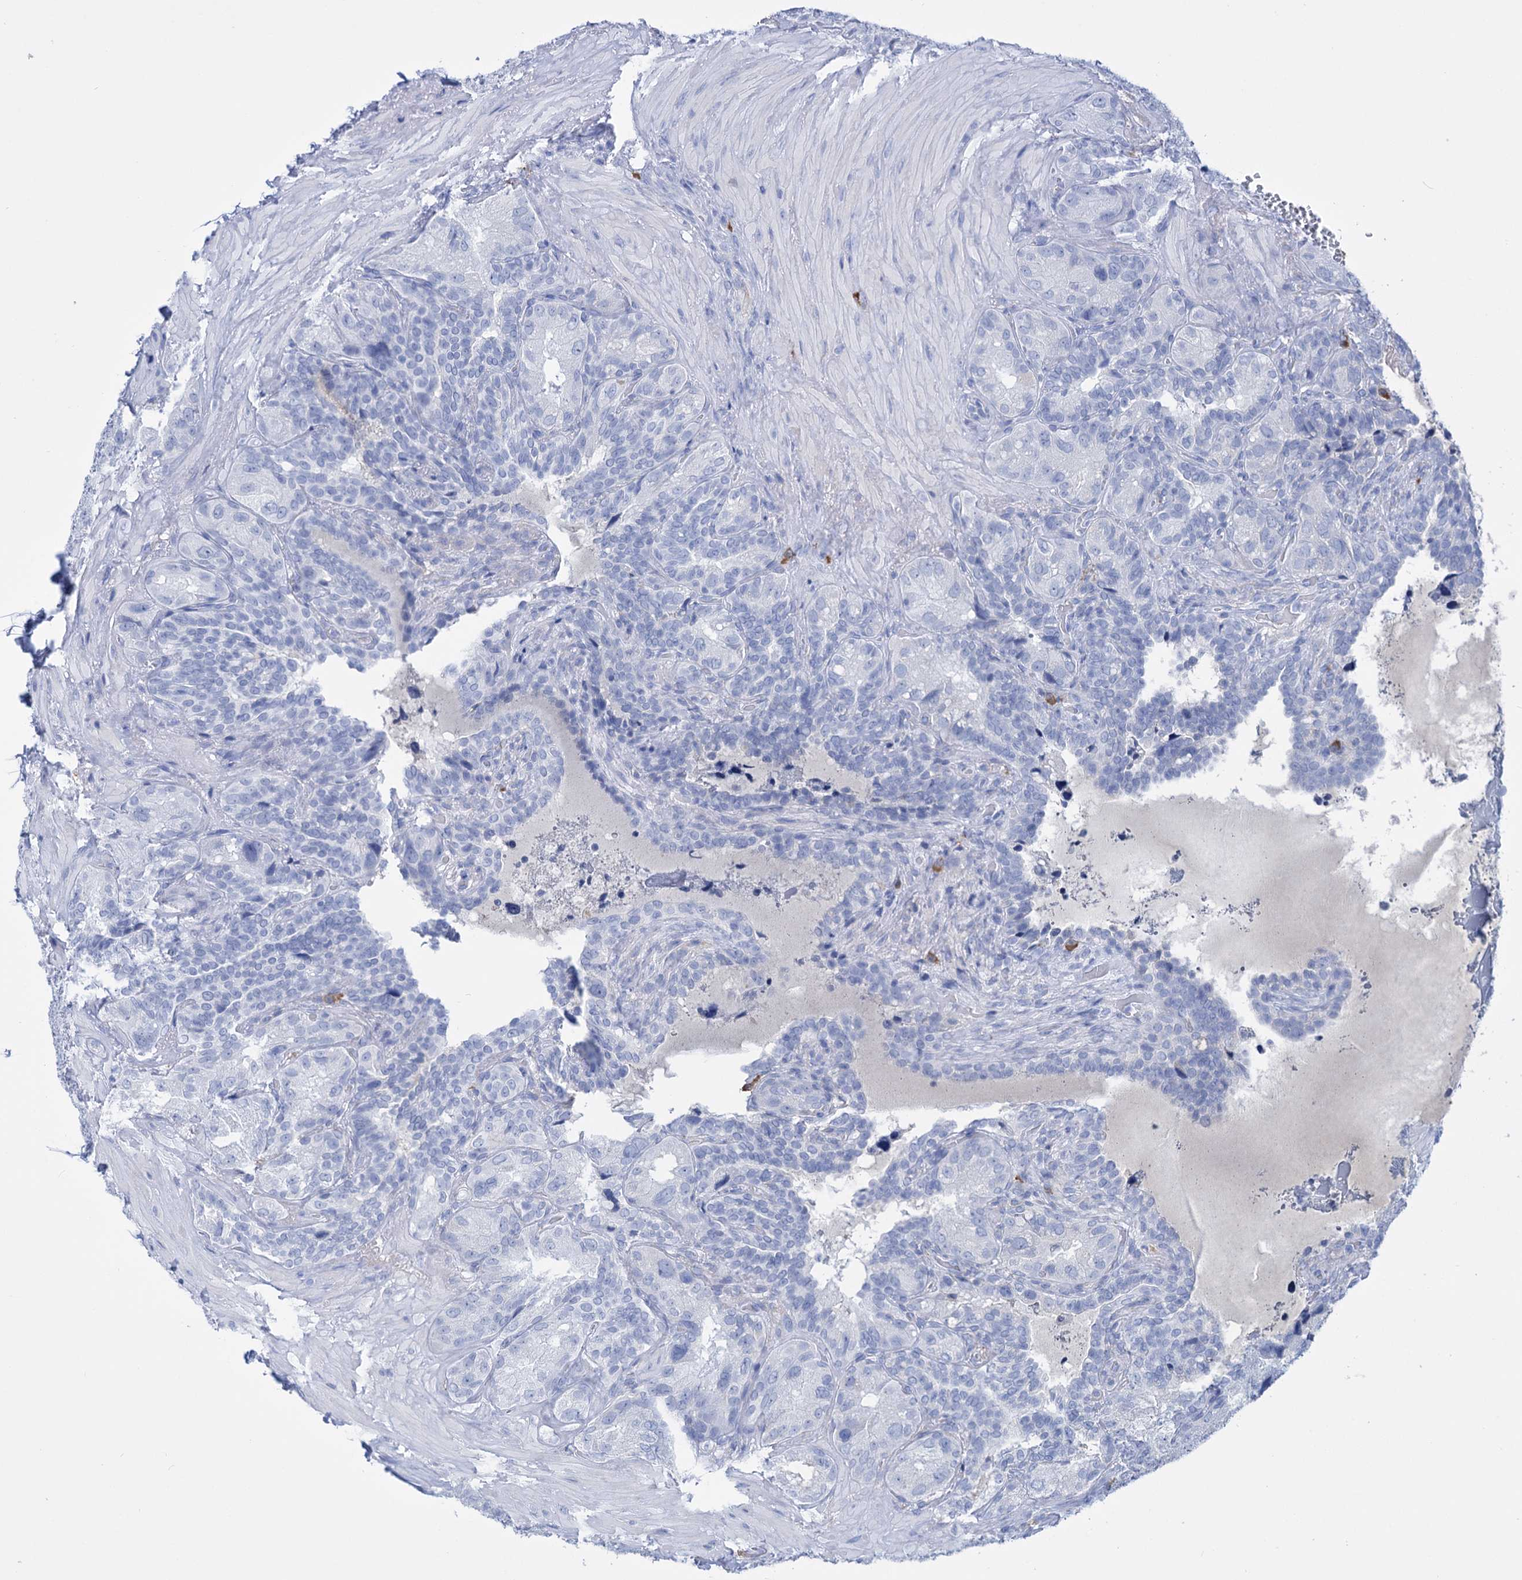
{"staining": {"intensity": "negative", "quantity": "none", "location": "none"}, "tissue": "seminal vesicle", "cell_type": "Glandular cells", "image_type": "normal", "snomed": [{"axis": "morphology", "description": "Normal tissue, NOS"}, {"axis": "topography", "description": "Seminal veicle"}, {"axis": "topography", "description": "Peripheral nerve tissue"}], "caption": "The photomicrograph shows no staining of glandular cells in benign seminal vesicle.", "gene": "FBXW12", "patient": {"sex": "male", "age": 67}}